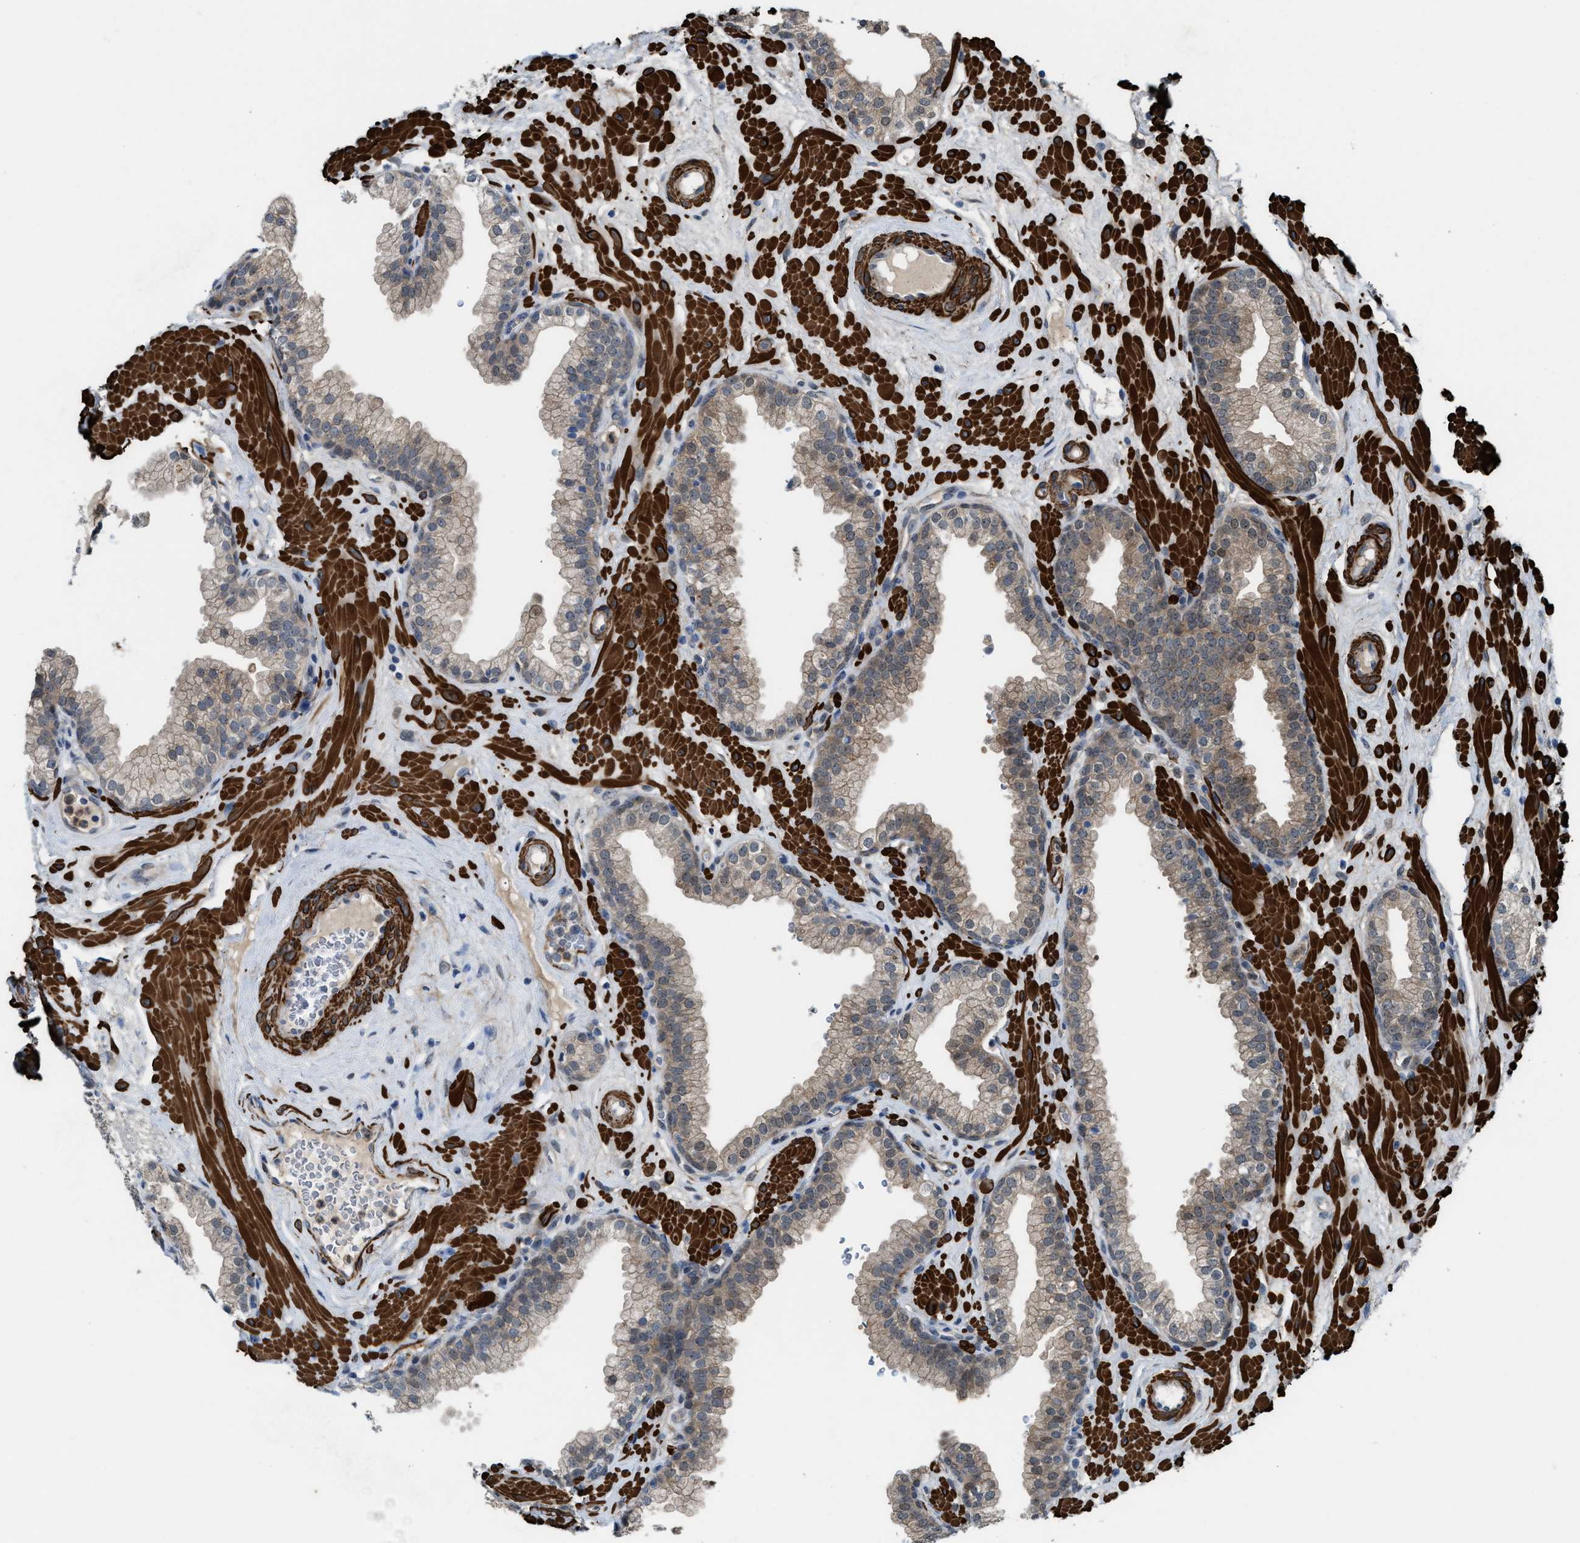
{"staining": {"intensity": "weak", "quantity": ">75%", "location": "cytoplasmic/membranous"}, "tissue": "prostate", "cell_type": "Glandular cells", "image_type": "normal", "snomed": [{"axis": "morphology", "description": "Normal tissue, NOS"}, {"axis": "morphology", "description": "Urothelial carcinoma, Low grade"}, {"axis": "topography", "description": "Urinary bladder"}, {"axis": "topography", "description": "Prostate"}], "caption": "The image demonstrates staining of normal prostate, revealing weak cytoplasmic/membranous protein expression (brown color) within glandular cells. (IHC, brightfield microscopy, high magnification).", "gene": "NQO2", "patient": {"sex": "male", "age": 60}}